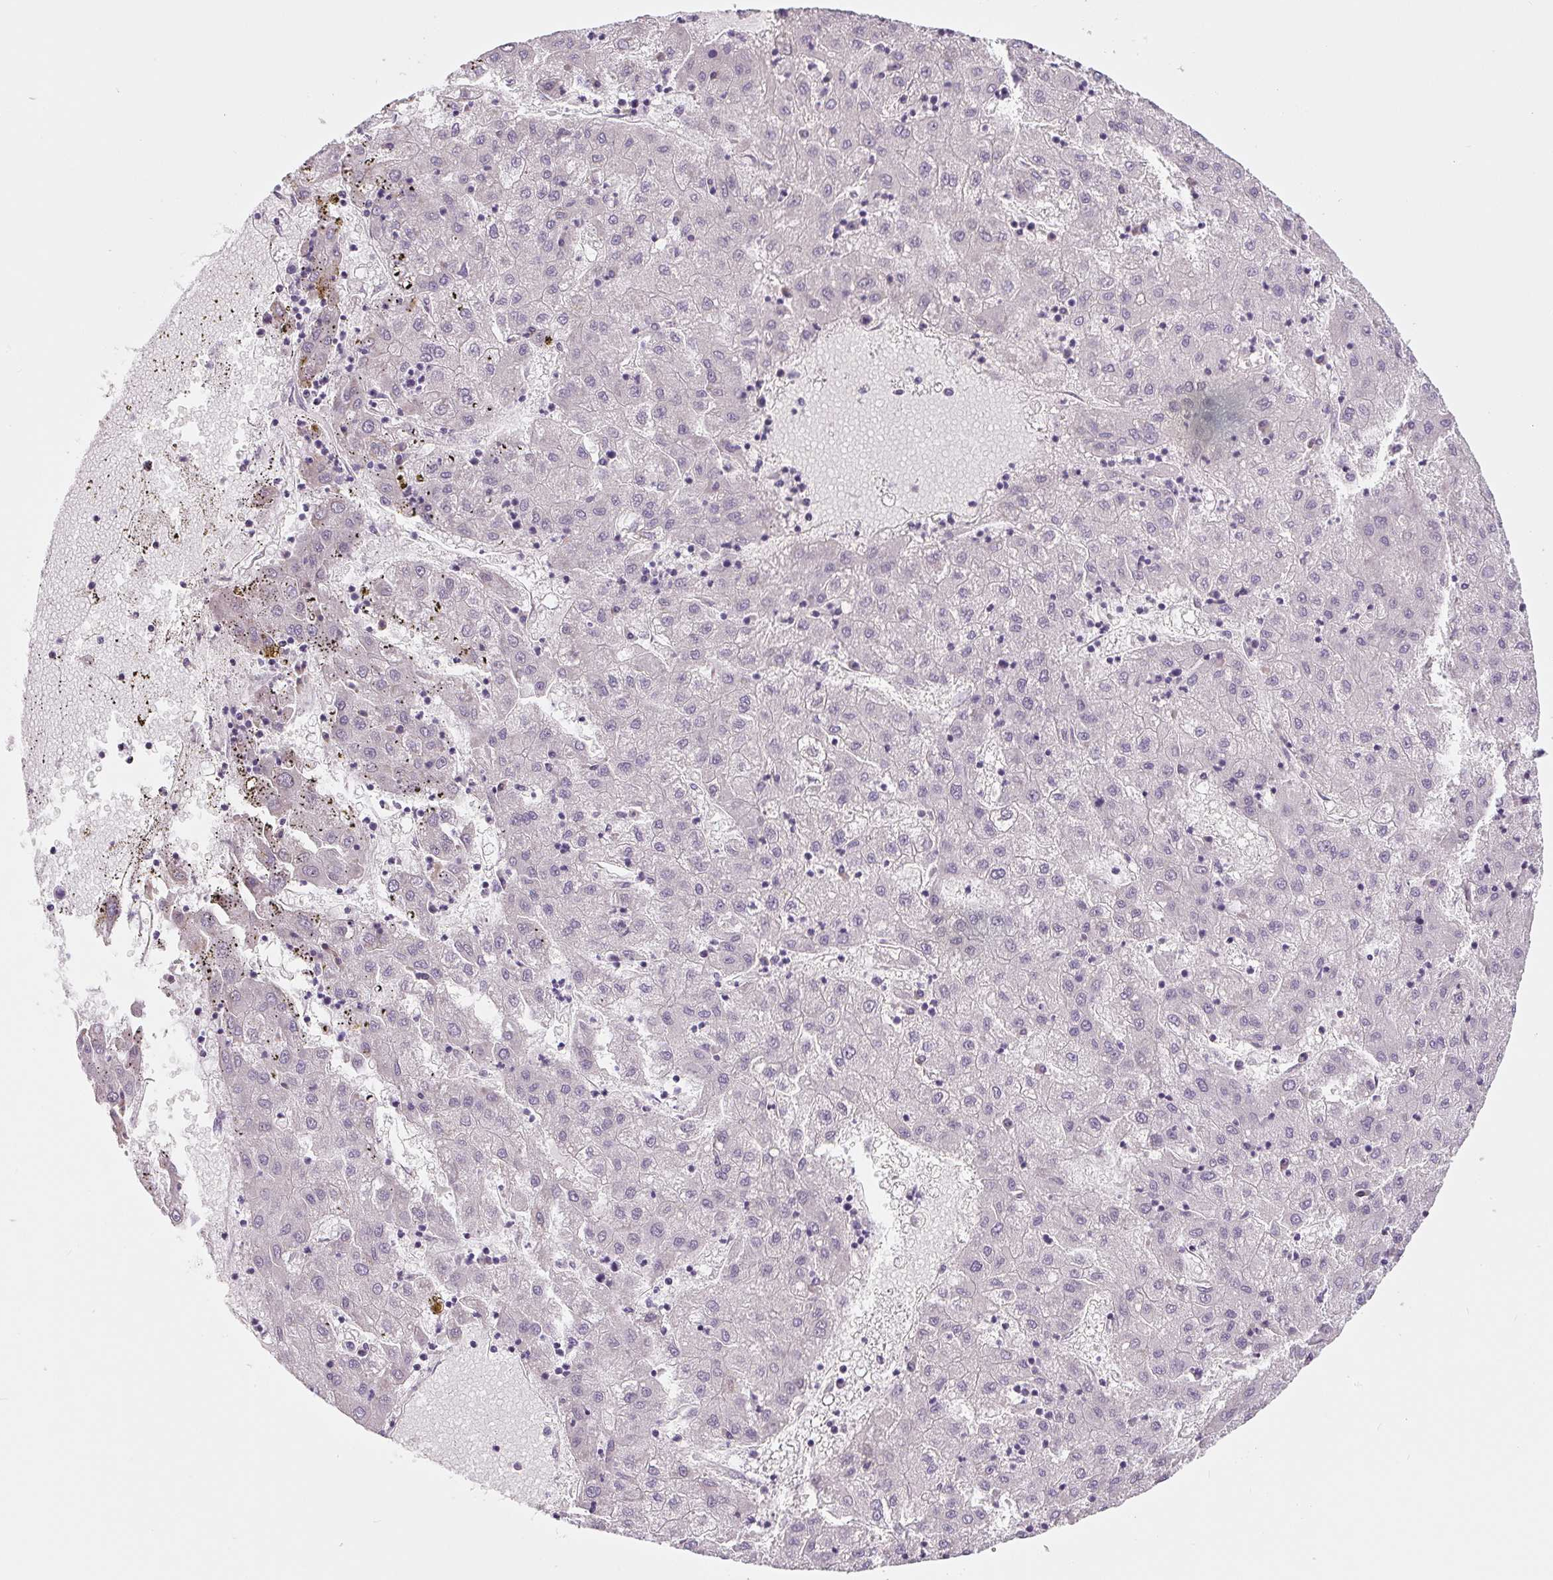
{"staining": {"intensity": "negative", "quantity": "none", "location": "none"}, "tissue": "liver cancer", "cell_type": "Tumor cells", "image_type": "cancer", "snomed": [{"axis": "morphology", "description": "Carcinoma, Hepatocellular, NOS"}, {"axis": "topography", "description": "Liver"}], "caption": "Image shows no significant protein expression in tumor cells of liver cancer (hepatocellular carcinoma).", "gene": "PWWP3B", "patient": {"sex": "male", "age": 72}}